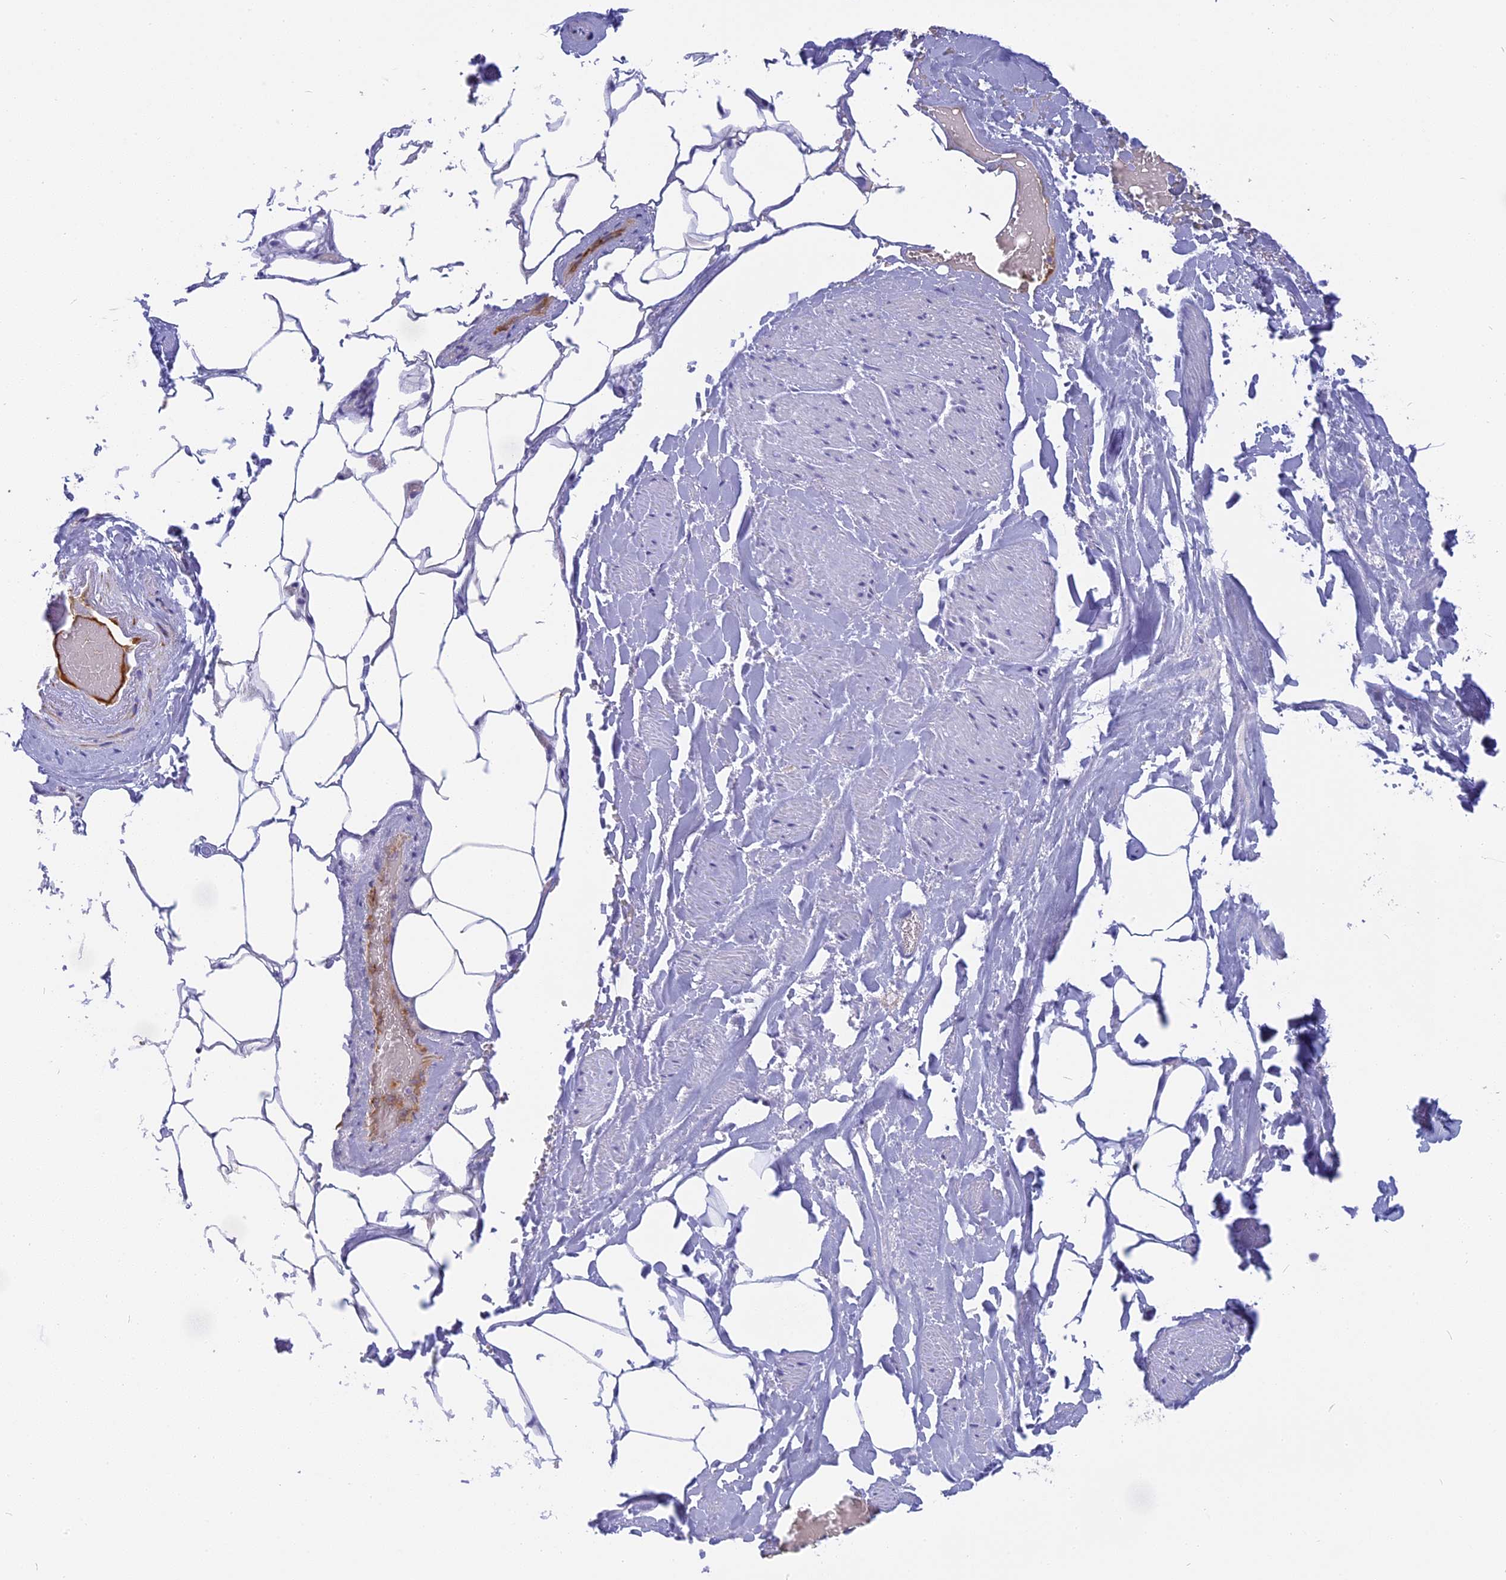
{"staining": {"intensity": "negative", "quantity": "none", "location": "none"}, "tissue": "adipose tissue", "cell_type": "Adipocytes", "image_type": "normal", "snomed": [{"axis": "morphology", "description": "Normal tissue, NOS"}, {"axis": "morphology", "description": "Adenocarcinoma, Low grade"}, {"axis": "topography", "description": "Prostate"}, {"axis": "topography", "description": "Peripheral nerve tissue"}], "caption": "Image shows no significant protein positivity in adipocytes of unremarkable adipose tissue. The staining was performed using DAB (3,3'-diaminobenzidine) to visualize the protein expression in brown, while the nuclei were stained in blue with hematoxylin (Magnification: 20x).", "gene": "DTWD1", "patient": {"sex": "male", "age": 63}}